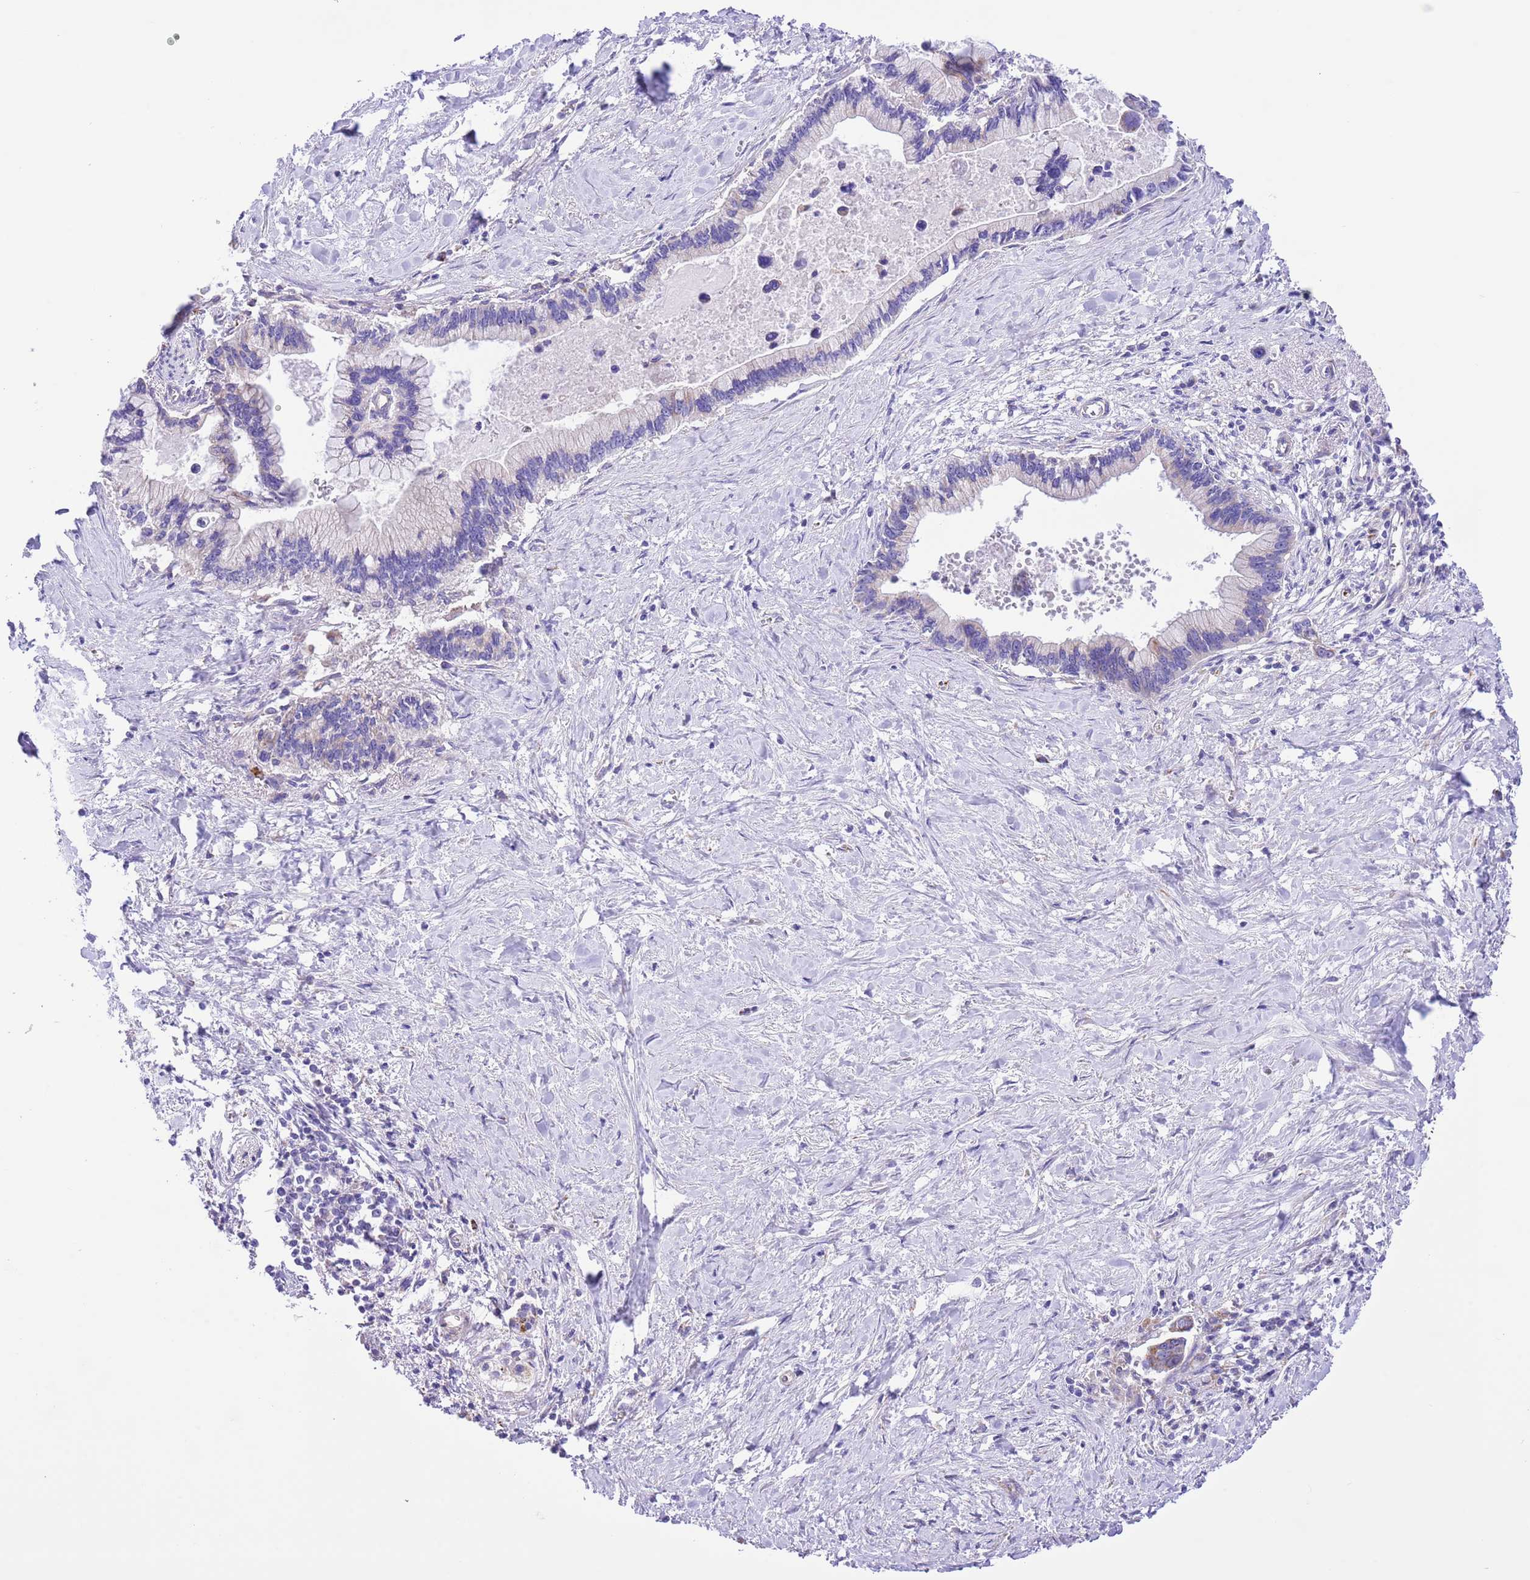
{"staining": {"intensity": "negative", "quantity": "none", "location": "none"}, "tissue": "pancreatic cancer", "cell_type": "Tumor cells", "image_type": "cancer", "snomed": [{"axis": "morphology", "description": "Adenocarcinoma, NOS"}, {"axis": "topography", "description": "Pancreas"}], "caption": "A histopathology image of human pancreatic cancer is negative for staining in tumor cells.", "gene": "SS18L2", "patient": {"sex": "female", "age": 83}}